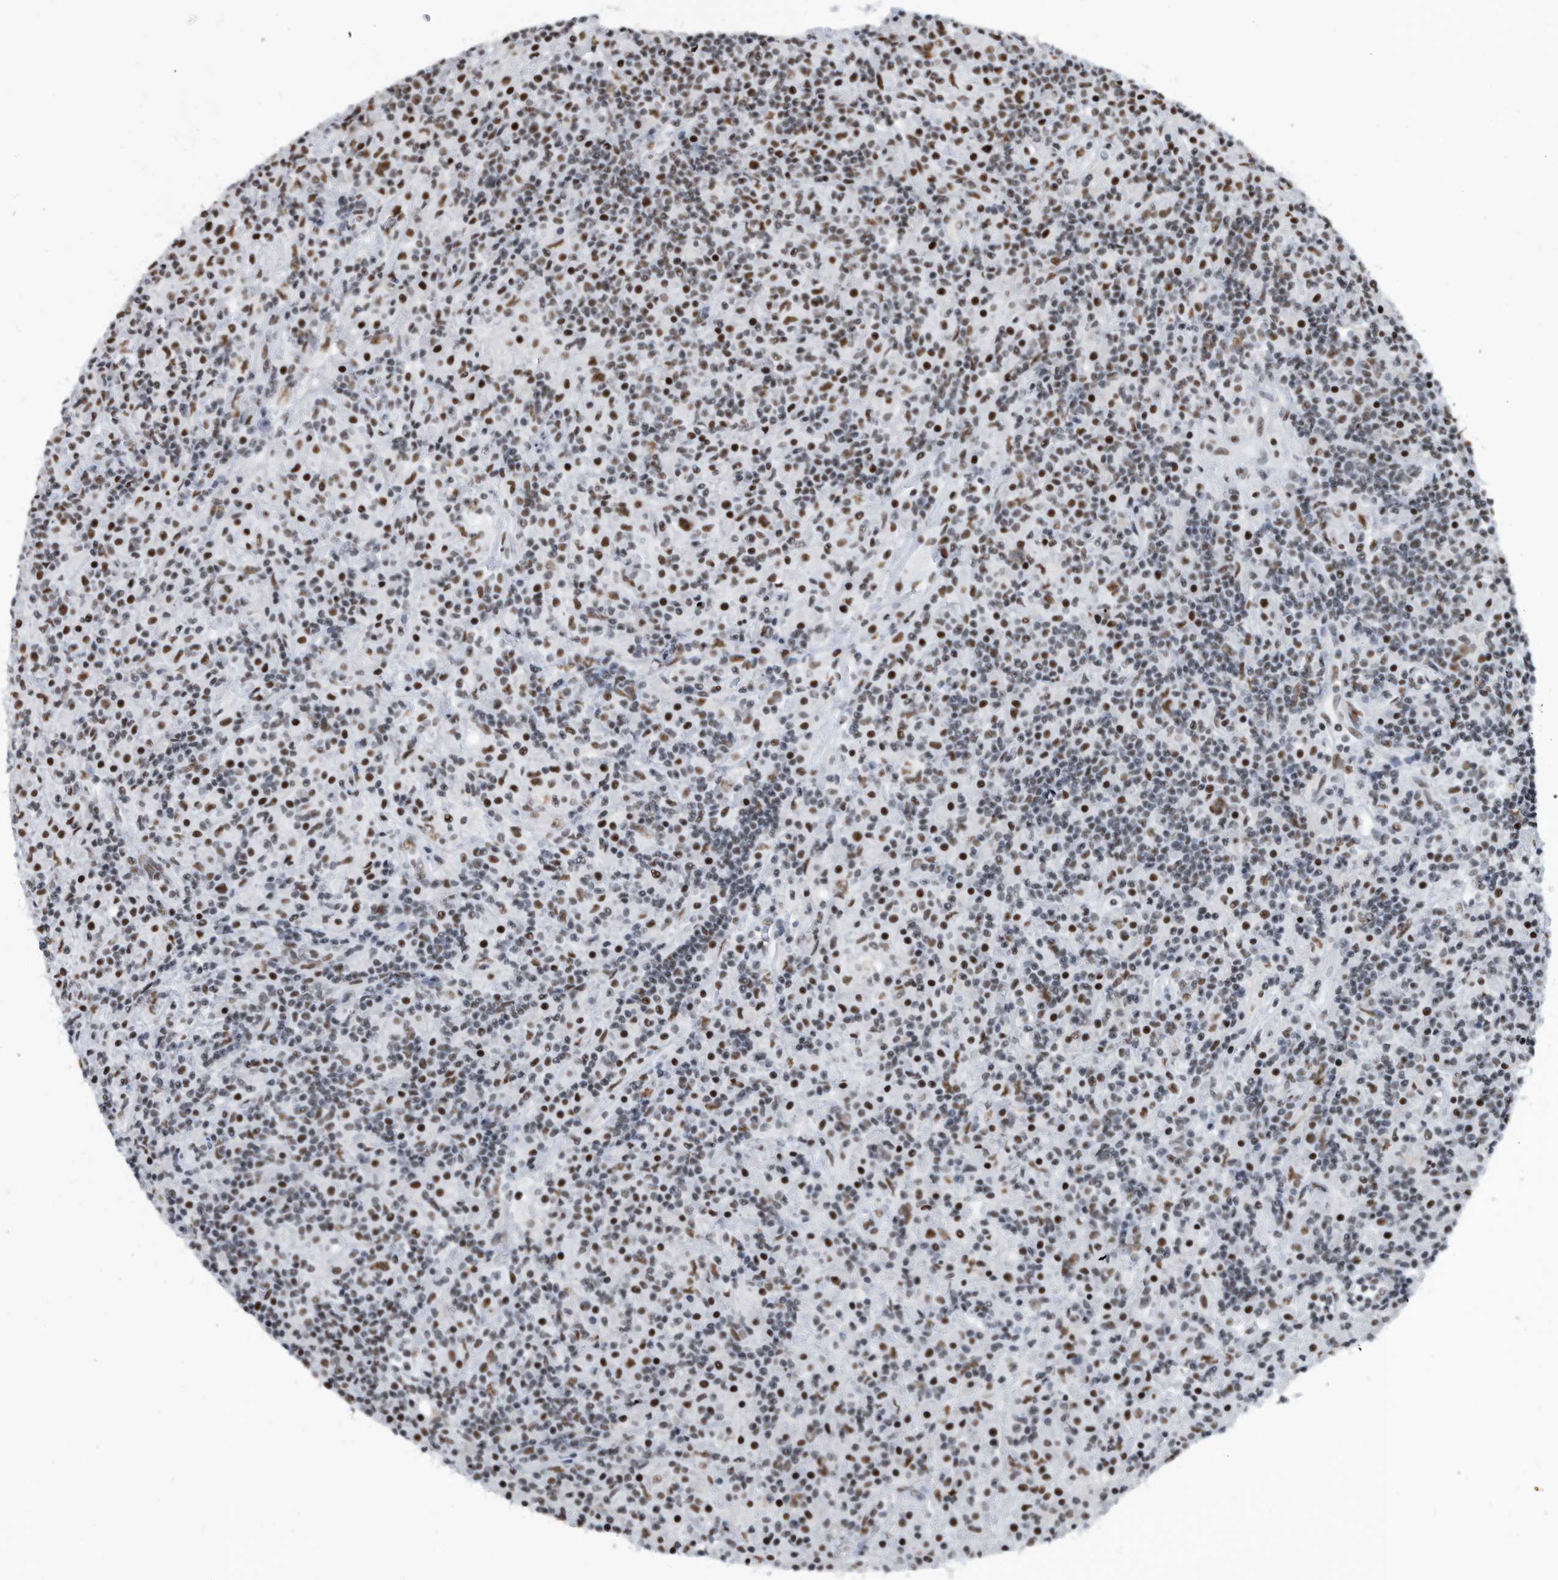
{"staining": {"intensity": "moderate", "quantity": ">75%", "location": "nuclear"}, "tissue": "lymphoma", "cell_type": "Tumor cells", "image_type": "cancer", "snomed": [{"axis": "morphology", "description": "Hodgkin's disease, NOS"}, {"axis": "topography", "description": "Lymph node"}], "caption": "Immunohistochemical staining of human lymphoma displays medium levels of moderate nuclear protein staining in about >75% of tumor cells.", "gene": "SF3A1", "patient": {"sex": "male", "age": 70}}